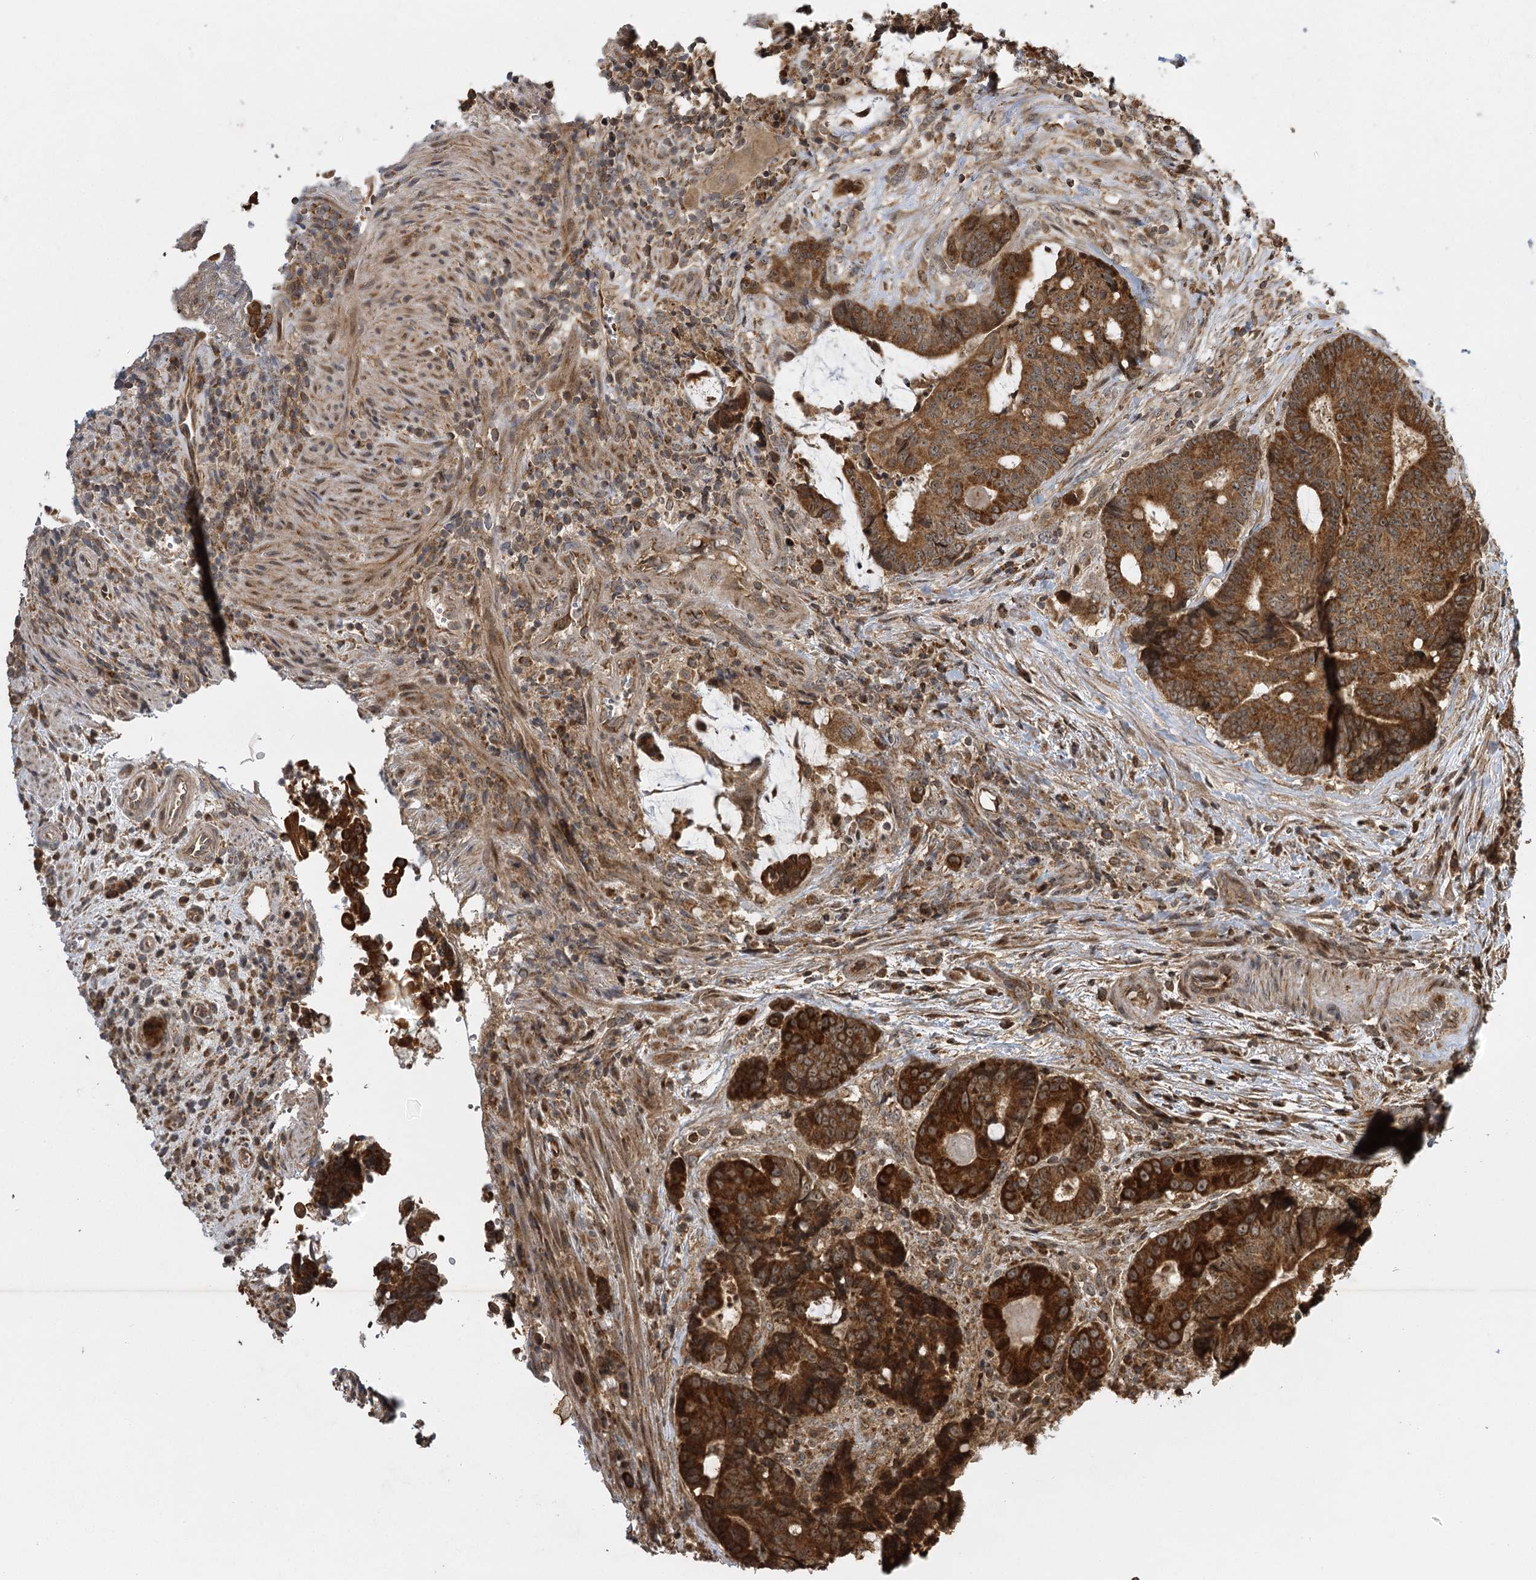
{"staining": {"intensity": "strong", "quantity": ">75%", "location": "cytoplasmic/membranous"}, "tissue": "colorectal cancer", "cell_type": "Tumor cells", "image_type": "cancer", "snomed": [{"axis": "morphology", "description": "Adenocarcinoma, NOS"}, {"axis": "topography", "description": "Rectum"}], "caption": "Colorectal cancer tissue reveals strong cytoplasmic/membranous expression in approximately >75% of tumor cells, visualized by immunohistochemistry. (DAB IHC, brown staining for protein, blue staining for nuclei).", "gene": "IL11RA", "patient": {"sex": "male", "age": 69}}